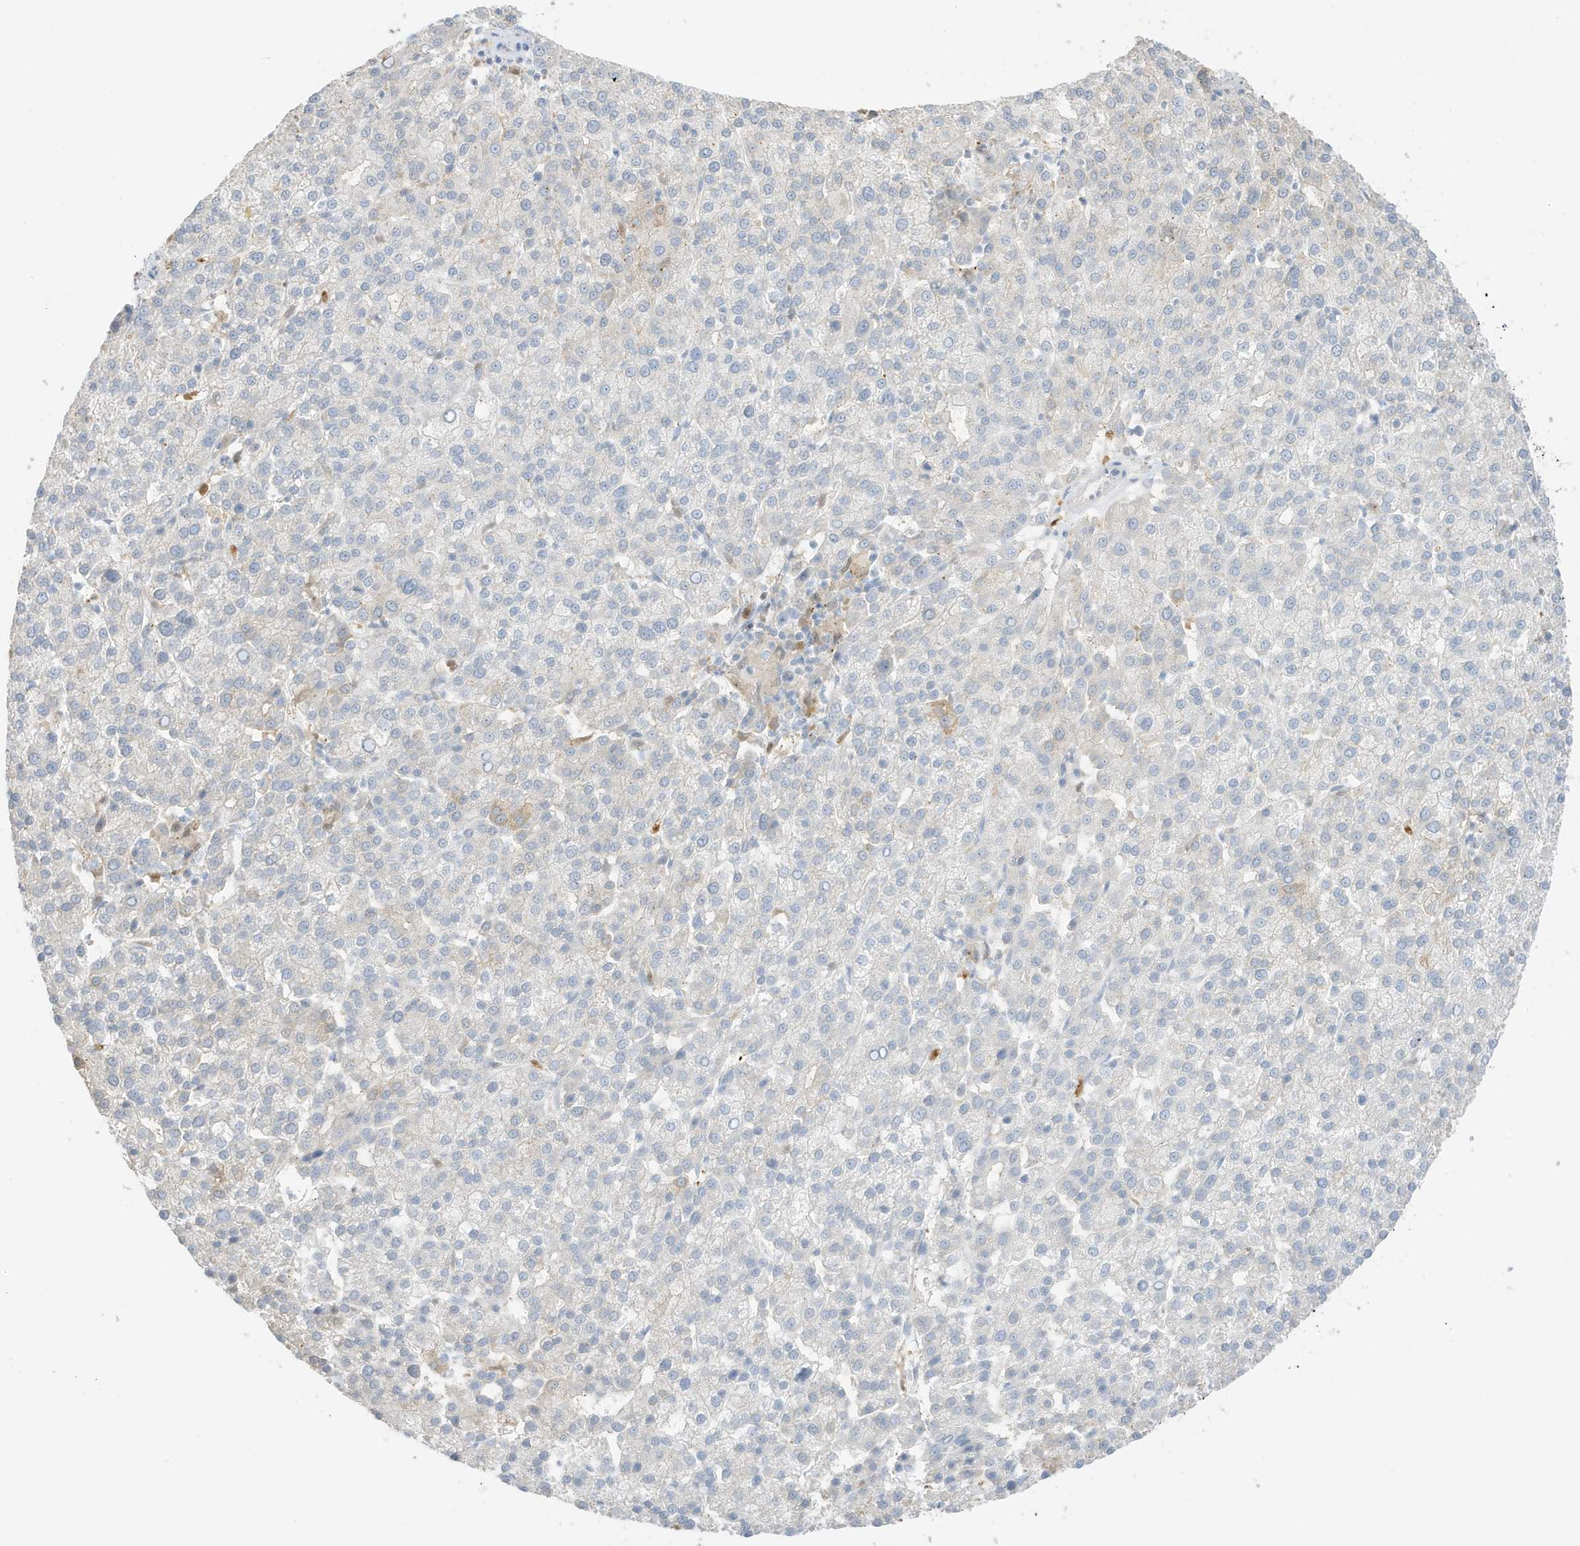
{"staining": {"intensity": "negative", "quantity": "none", "location": "none"}, "tissue": "liver cancer", "cell_type": "Tumor cells", "image_type": "cancer", "snomed": [{"axis": "morphology", "description": "Carcinoma, Hepatocellular, NOS"}, {"axis": "topography", "description": "Liver"}], "caption": "Micrograph shows no protein staining in tumor cells of hepatocellular carcinoma (liver) tissue.", "gene": "GCA", "patient": {"sex": "female", "age": 58}}